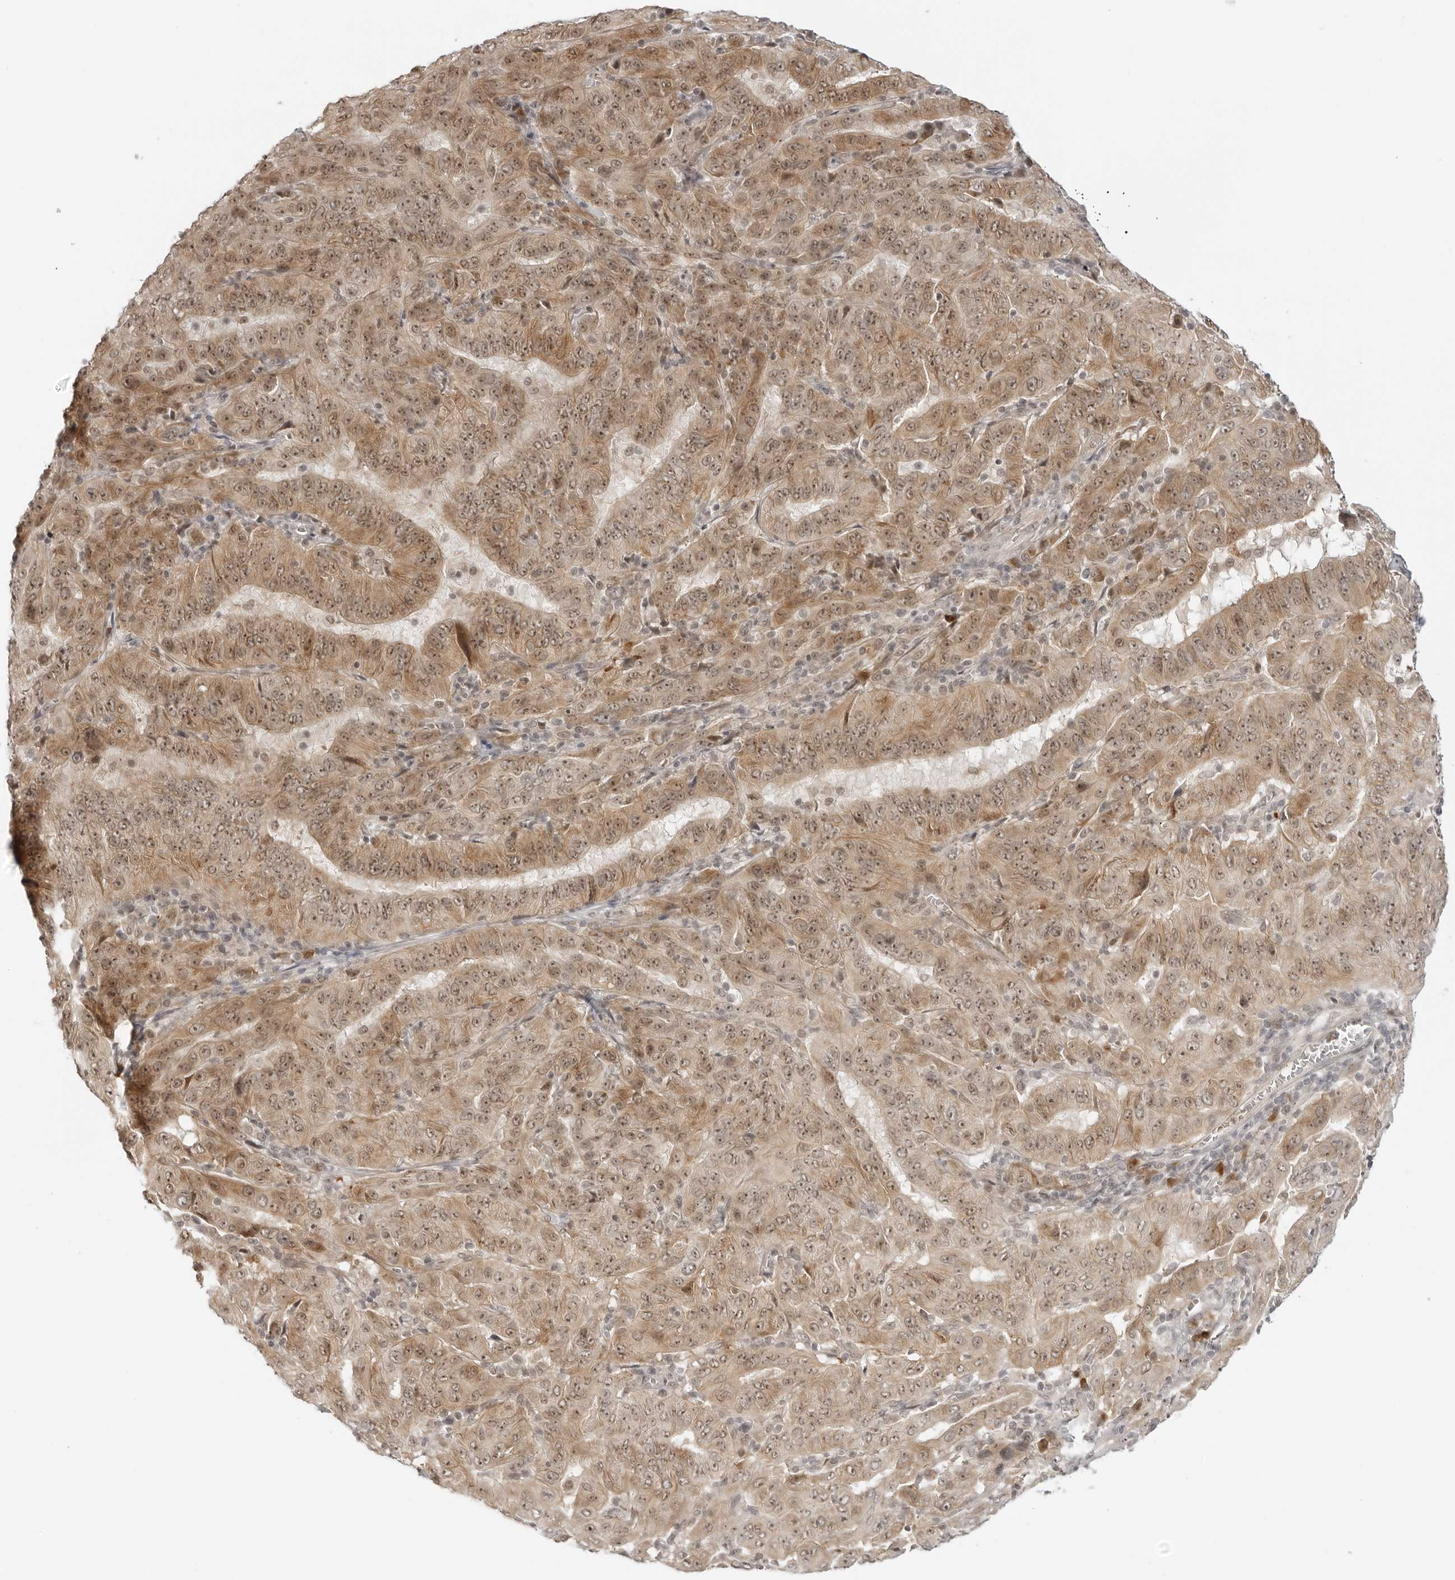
{"staining": {"intensity": "moderate", "quantity": ">75%", "location": "cytoplasmic/membranous,nuclear"}, "tissue": "pancreatic cancer", "cell_type": "Tumor cells", "image_type": "cancer", "snomed": [{"axis": "morphology", "description": "Adenocarcinoma, NOS"}, {"axis": "topography", "description": "Pancreas"}], "caption": "This is a micrograph of IHC staining of pancreatic adenocarcinoma, which shows moderate positivity in the cytoplasmic/membranous and nuclear of tumor cells.", "gene": "SUGCT", "patient": {"sex": "male", "age": 63}}